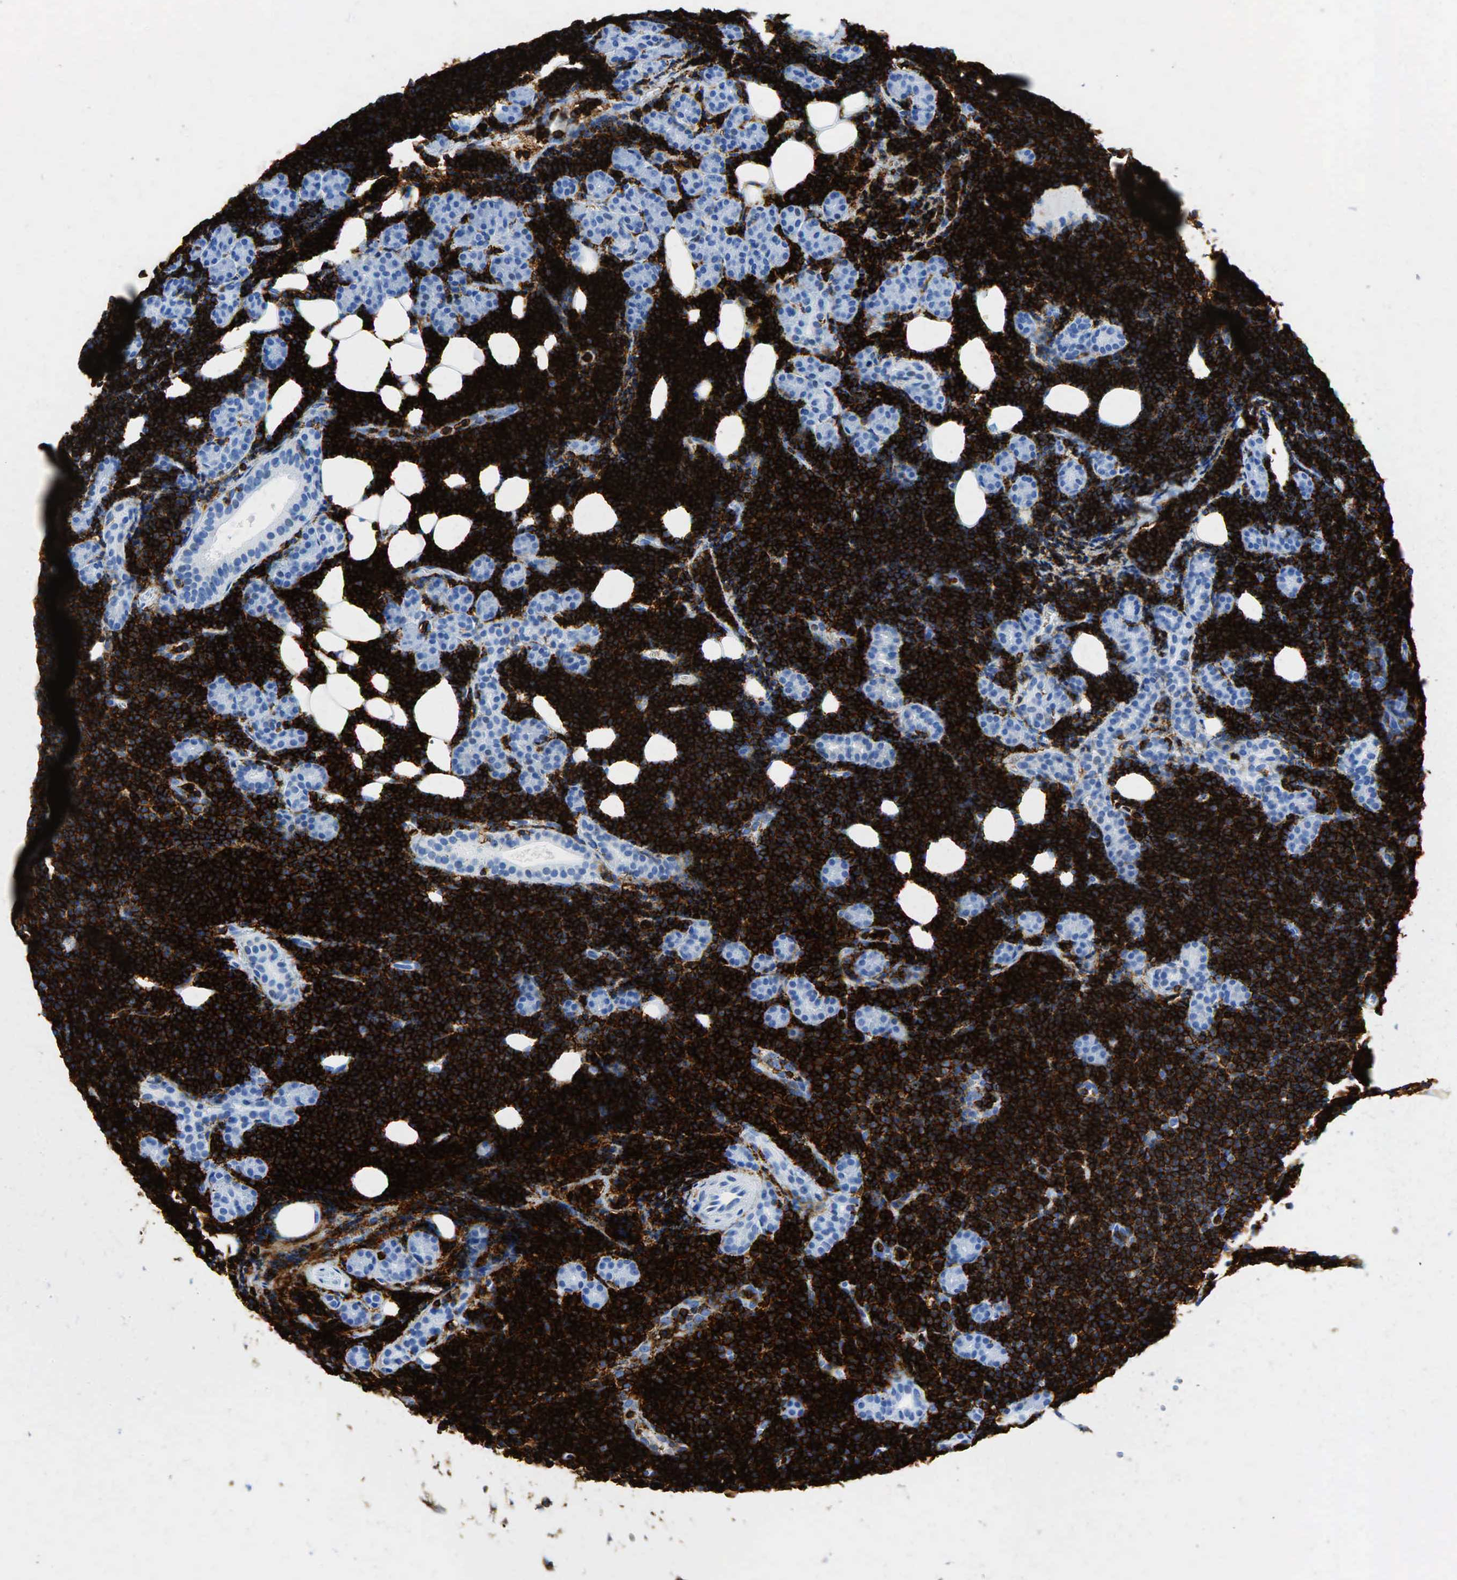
{"staining": {"intensity": "strong", "quantity": ">75%", "location": "cytoplasmic/membranous"}, "tissue": "lymphoma", "cell_type": "Tumor cells", "image_type": "cancer", "snomed": [{"axis": "morphology", "description": "Malignant lymphoma, non-Hodgkin's type, Low grade"}, {"axis": "topography", "description": "Lymph node"}], "caption": "Immunohistochemistry of lymphoma displays high levels of strong cytoplasmic/membranous expression in approximately >75% of tumor cells.", "gene": "PTPRC", "patient": {"sex": "male", "age": 57}}